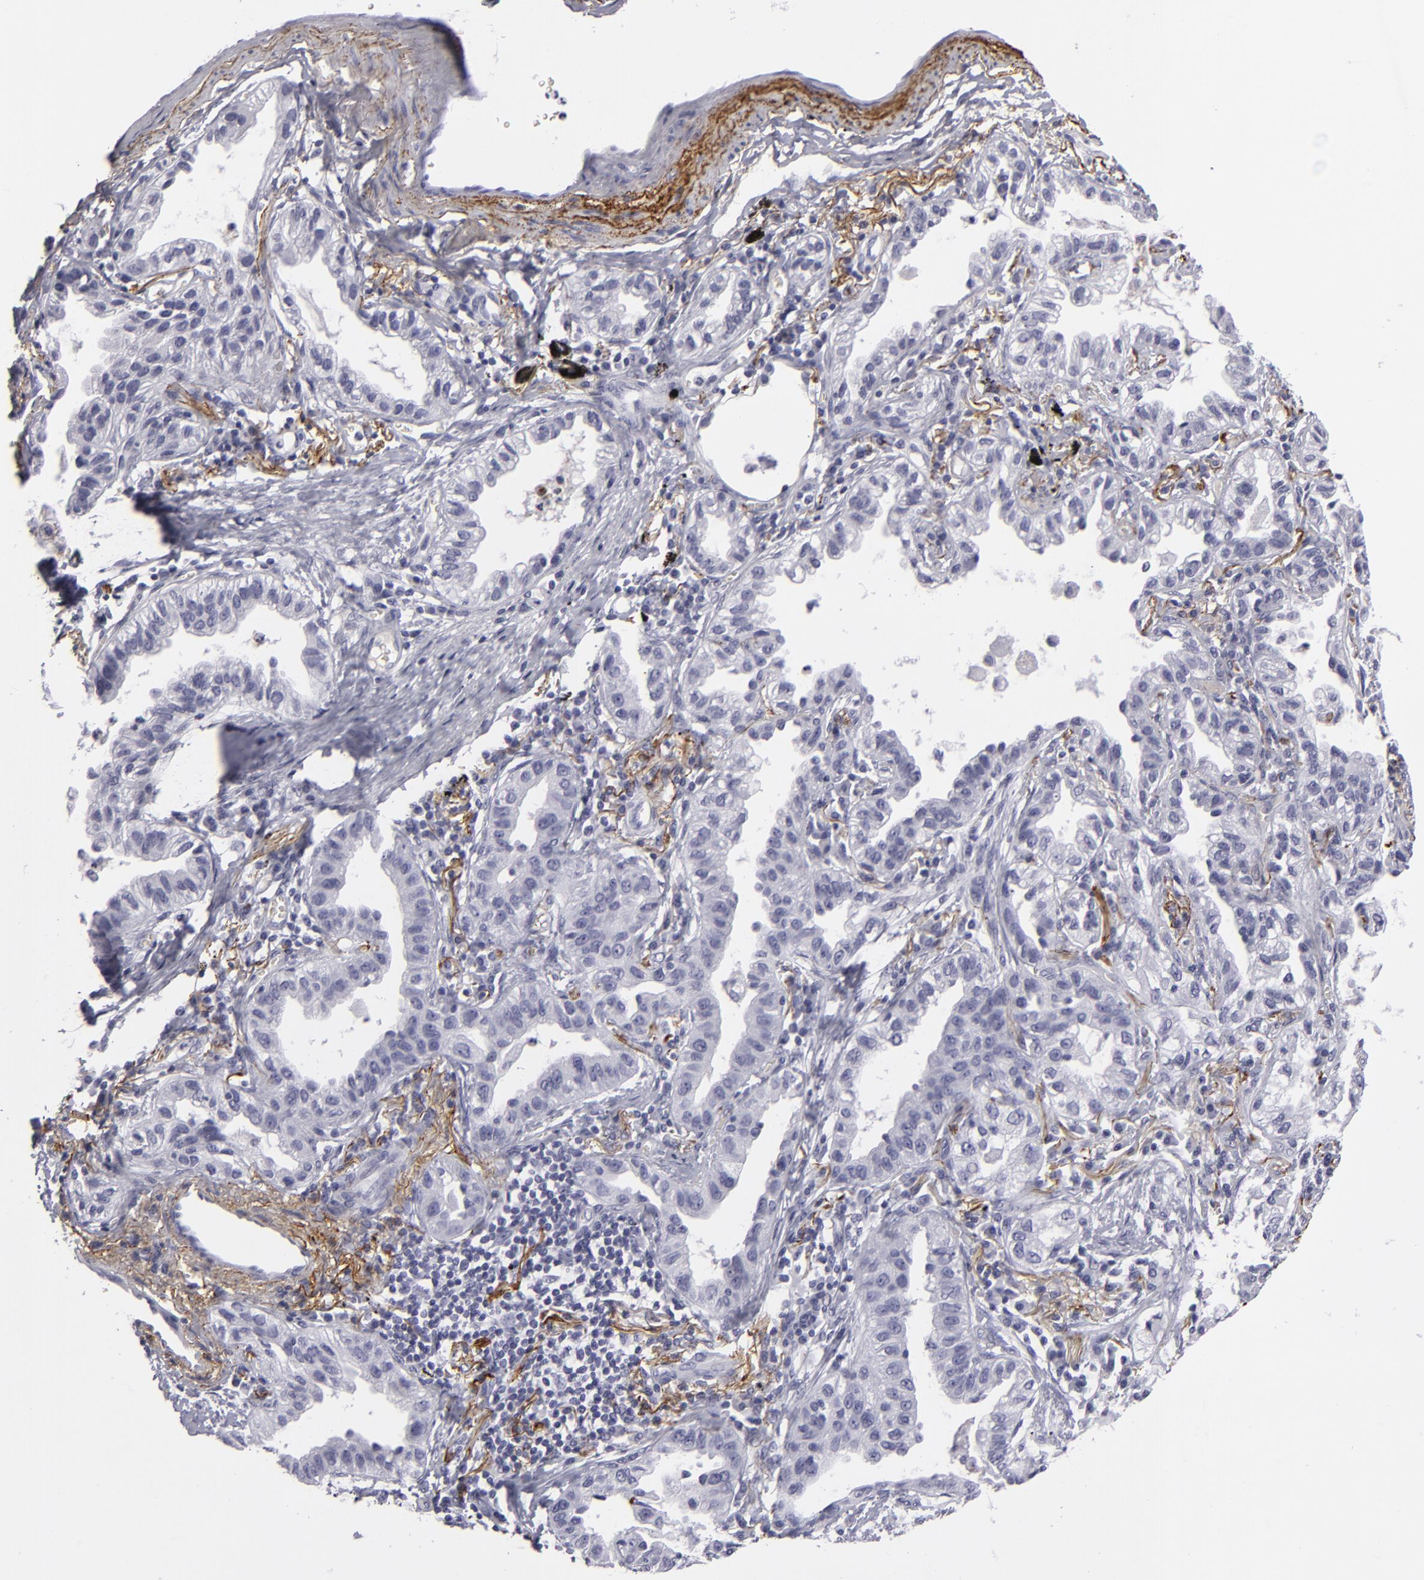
{"staining": {"intensity": "negative", "quantity": "none", "location": "none"}, "tissue": "lung cancer", "cell_type": "Tumor cells", "image_type": "cancer", "snomed": [{"axis": "morphology", "description": "Adenocarcinoma, NOS"}, {"axis": "topography", "description": "Lung"}], "caption": "Tumor cells are negative for brown protein staining in lung cancer.", "gene": "C9", "patient": {"sex": "female", "age": 50}}